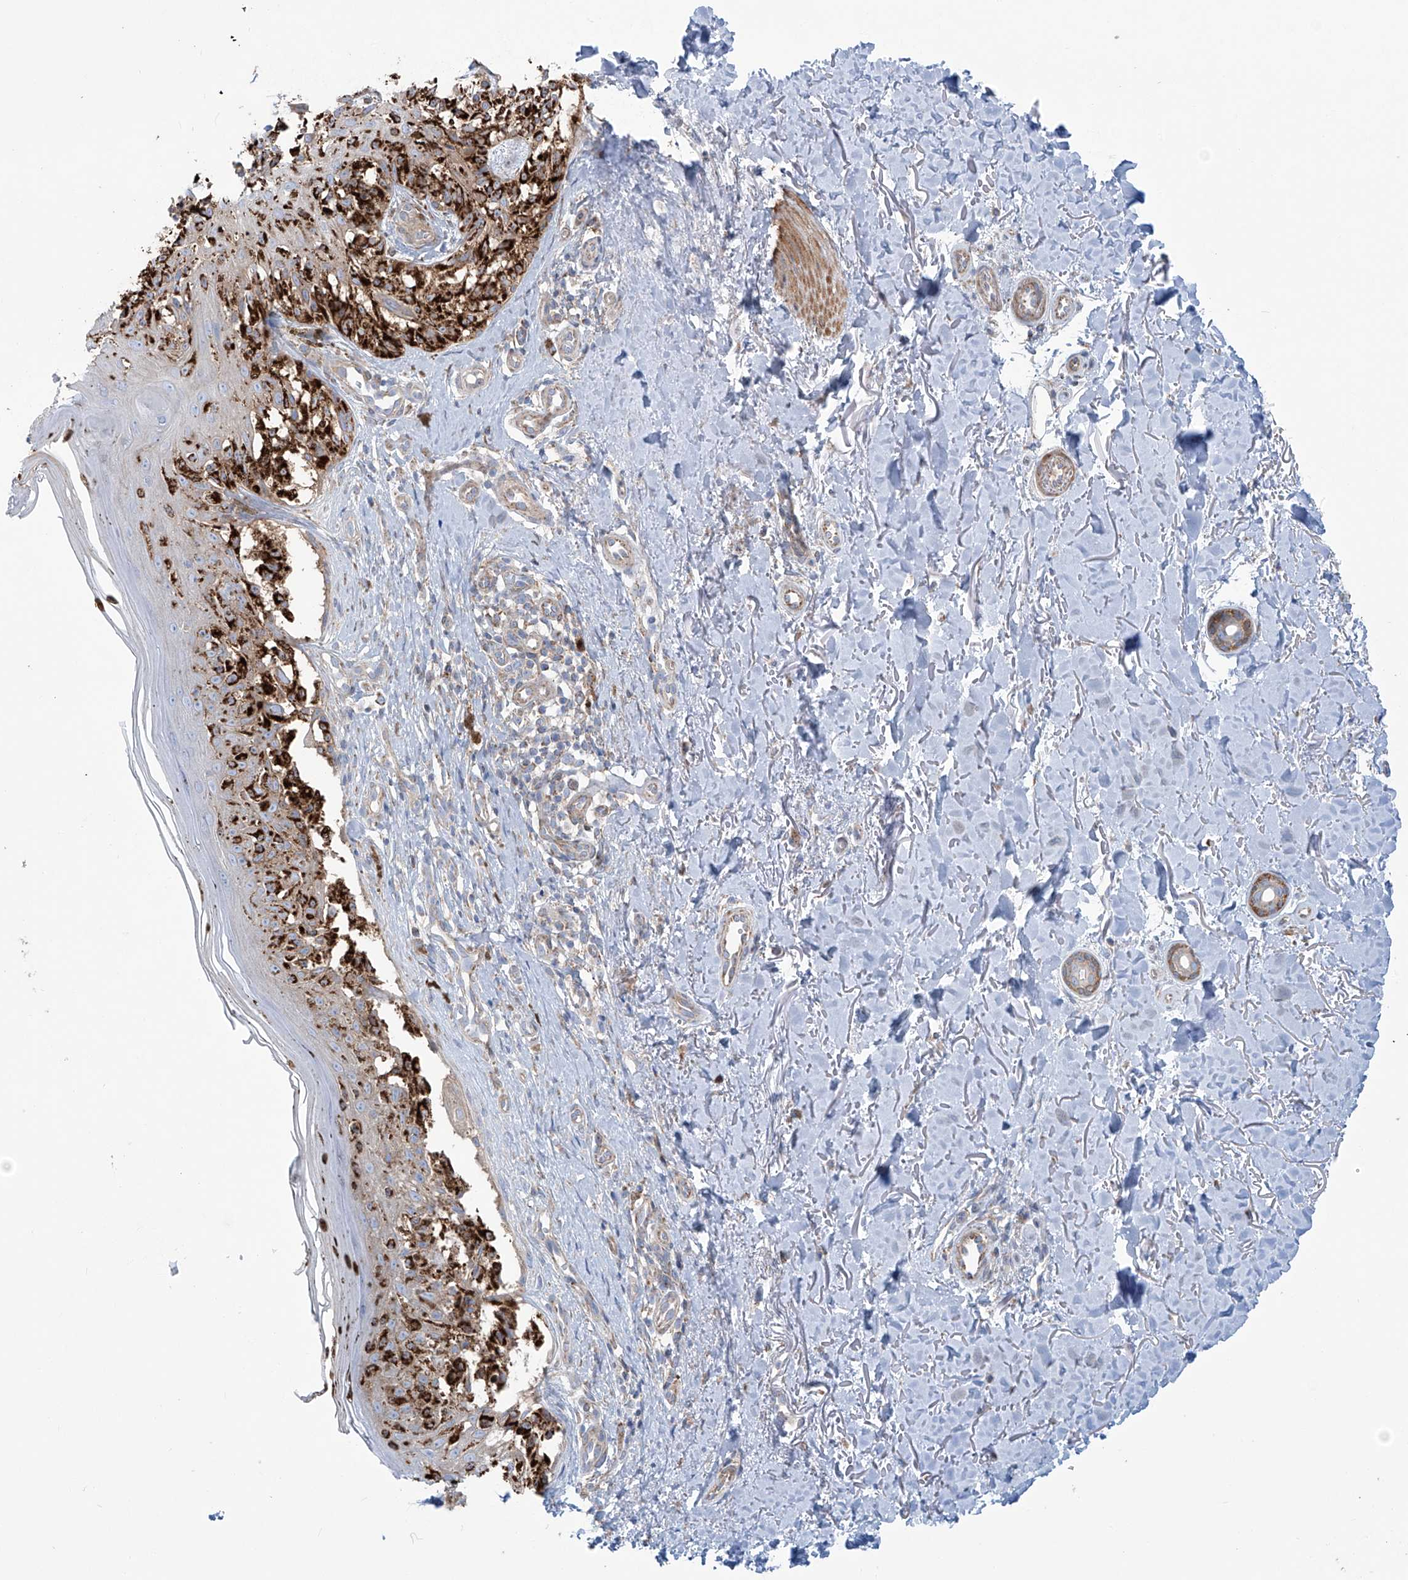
{"staining": {"intensity": "strong", "quantity": ">75%", "location": "cytoplasmic/membranous"}, "tissue": "melanoma", "cell_type": "Tumor cells", "image_type": "cancer", "snomed": [{"axis": "morphology", "description": "Malignant melanoma, NOS"}, {"axis": "topography", "description": "Skin"}], "caption": "This micrograph reveals immunohistochemistry staining of melanoma, with high strong cytoplasmic/membranous expression in approximately >75% of tumor cells.", "gene": "ALDH6A1", "patient": {"sex": "female", "age": 50}}